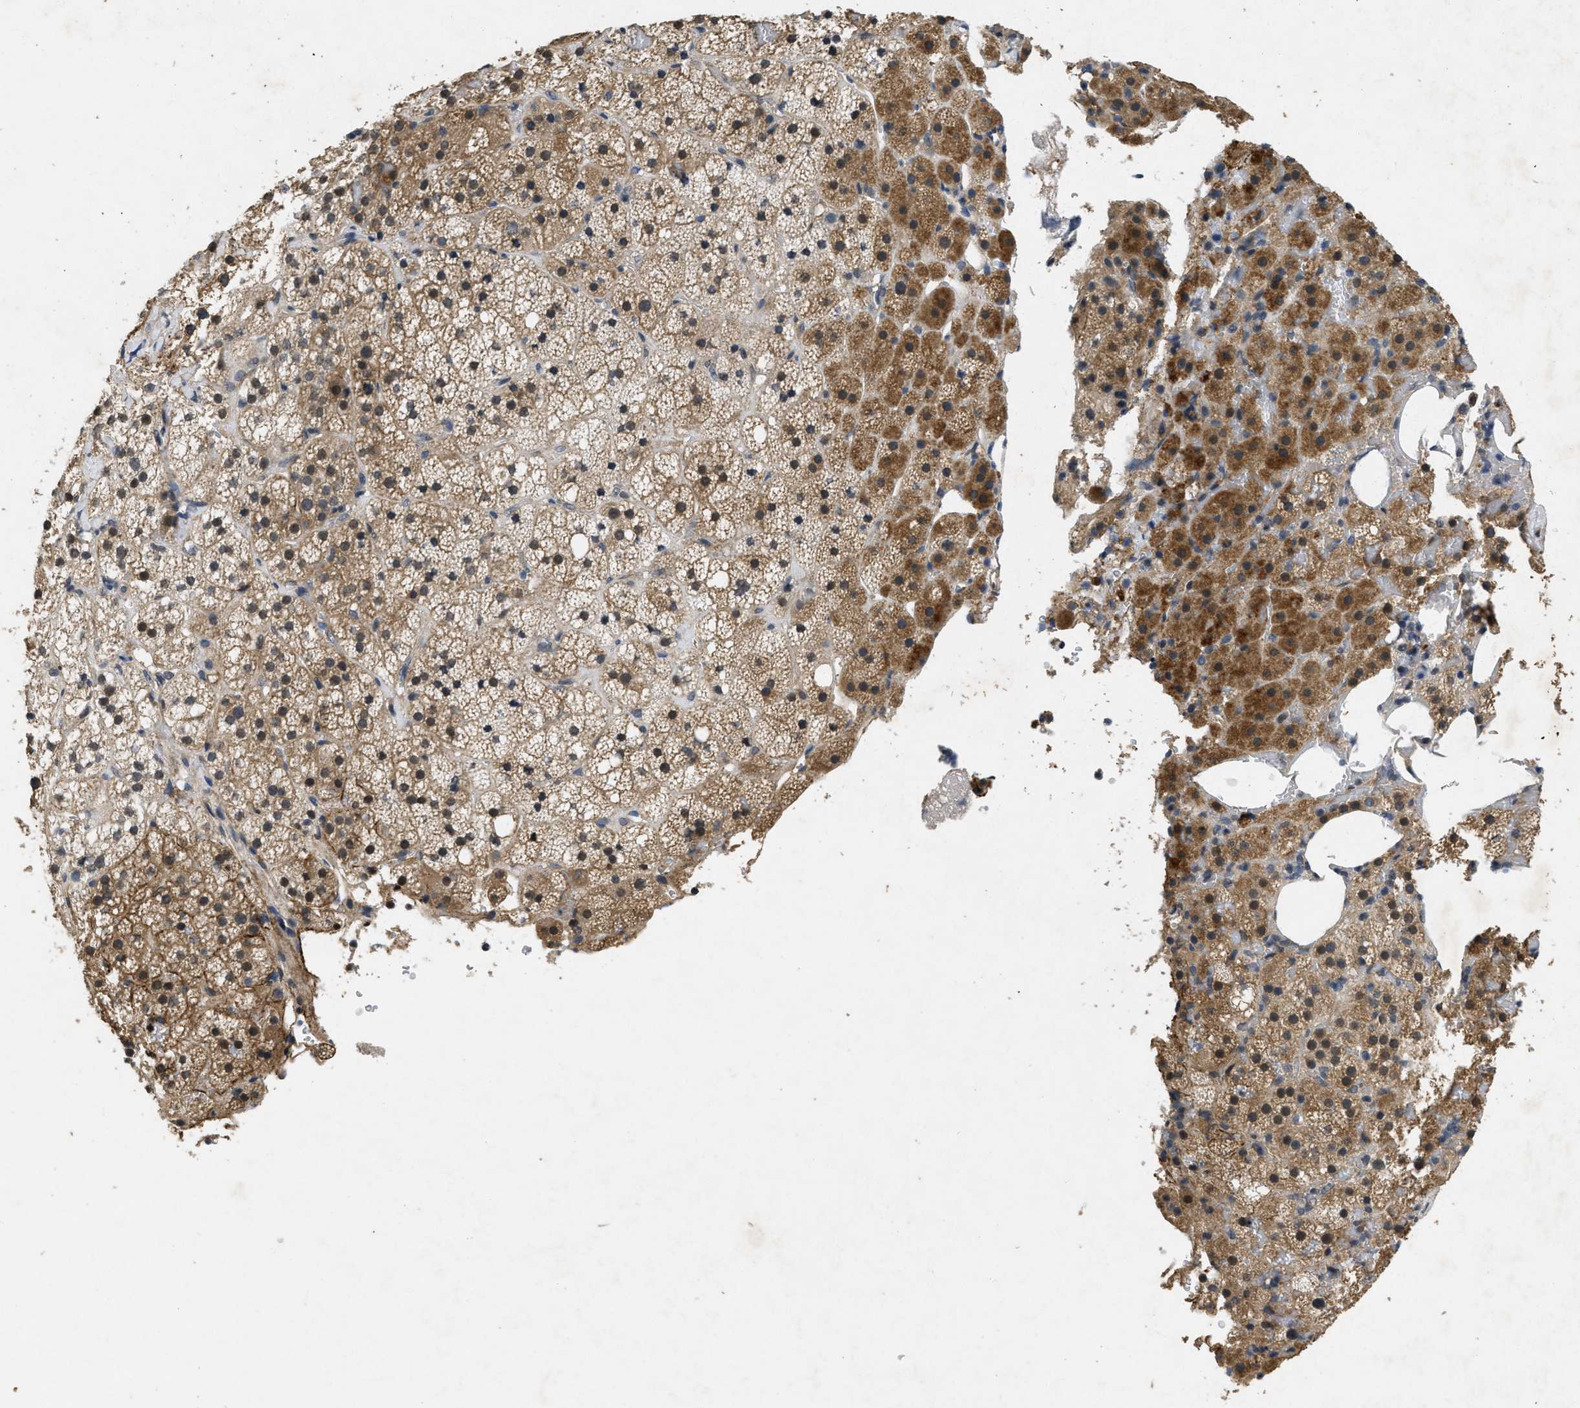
{"staining": {"intensity": "moderate", "quantity": ">75%", "location": "cytoplasmic/membranous"}, "tissue": "adrenal gland", "cell_type": "Glandular cells", "image_type": "normal", "snomed": [{"axis": "morphology", "description": "Normal tissue, NOS"}, {"axis": "topography", "description": "Adrenal gland"}], "caption": "Brown immunohistochemical staining in unremarkable adrenal gland shows moderate cytoplasmic/membranous positivity in approximately >75% of glandular cells. Using DAB (brown) and hematoxylin (blue) stains, captured at high magnification using brightfield microscopy.", "gene": "PAPOLG", "patient": {"sex": "female", "age": 59}}